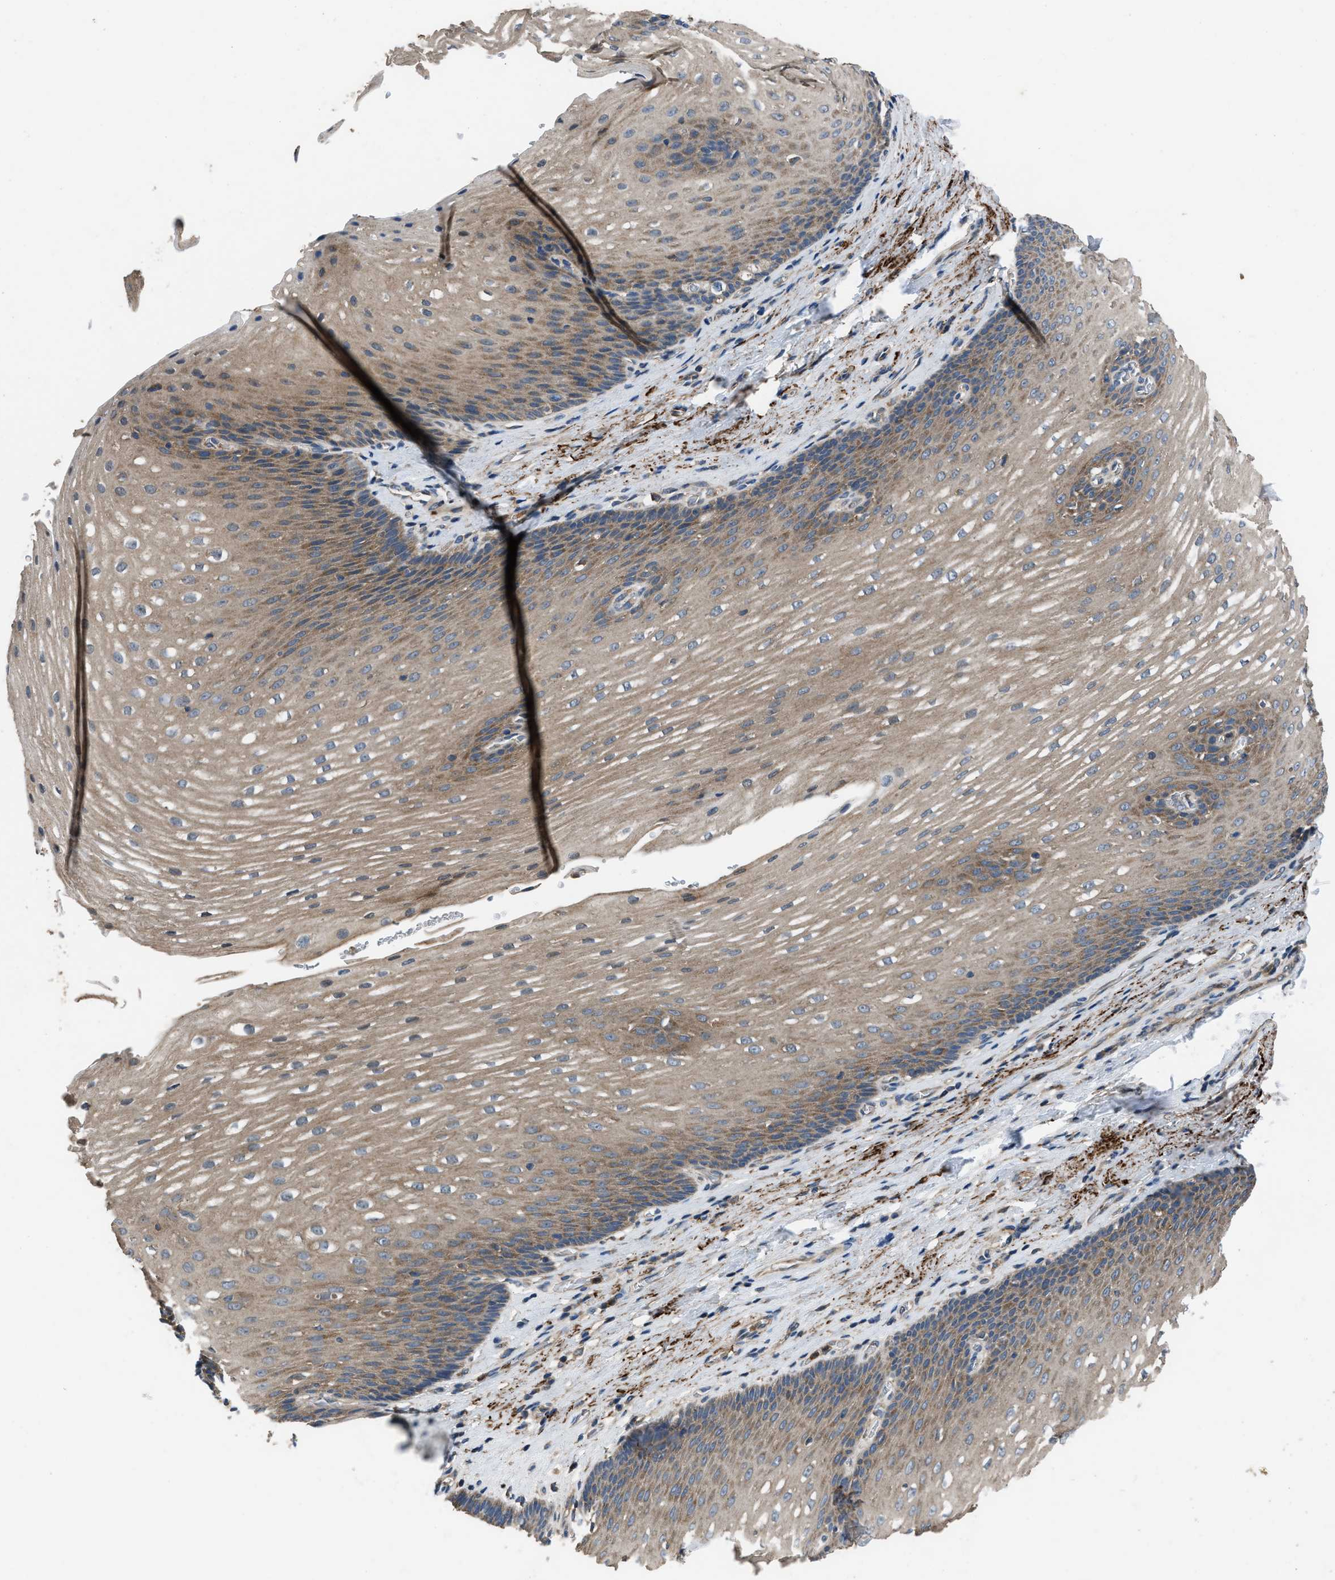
{"staining": {"intensity": "moderate", "quantity": ">75%", "location": "cytoplasmic/membranous"}, "tissue": "esophagus", "cell_type": "Squamous epithelial cells", "image_type": "normal", "snomed": [{"axis": "morphology", "description": "Normal tissue, NOS"}, {"axis": "topography", "description": "Esophagus"}], "caption": "The micrograph reveals staining of benign esophagus, revealing moderate cytoplasmic/membranous protein staining (brown color) within squamous epithelial cells. The staining is performed using DAB (3,3'-diaminobenzidine) brown chromogen to label protein expression. The nuclei are counter-stained blue using hematoxylin.", "gene": "USP25", "patient": {"sex": "male", "age": 48}}